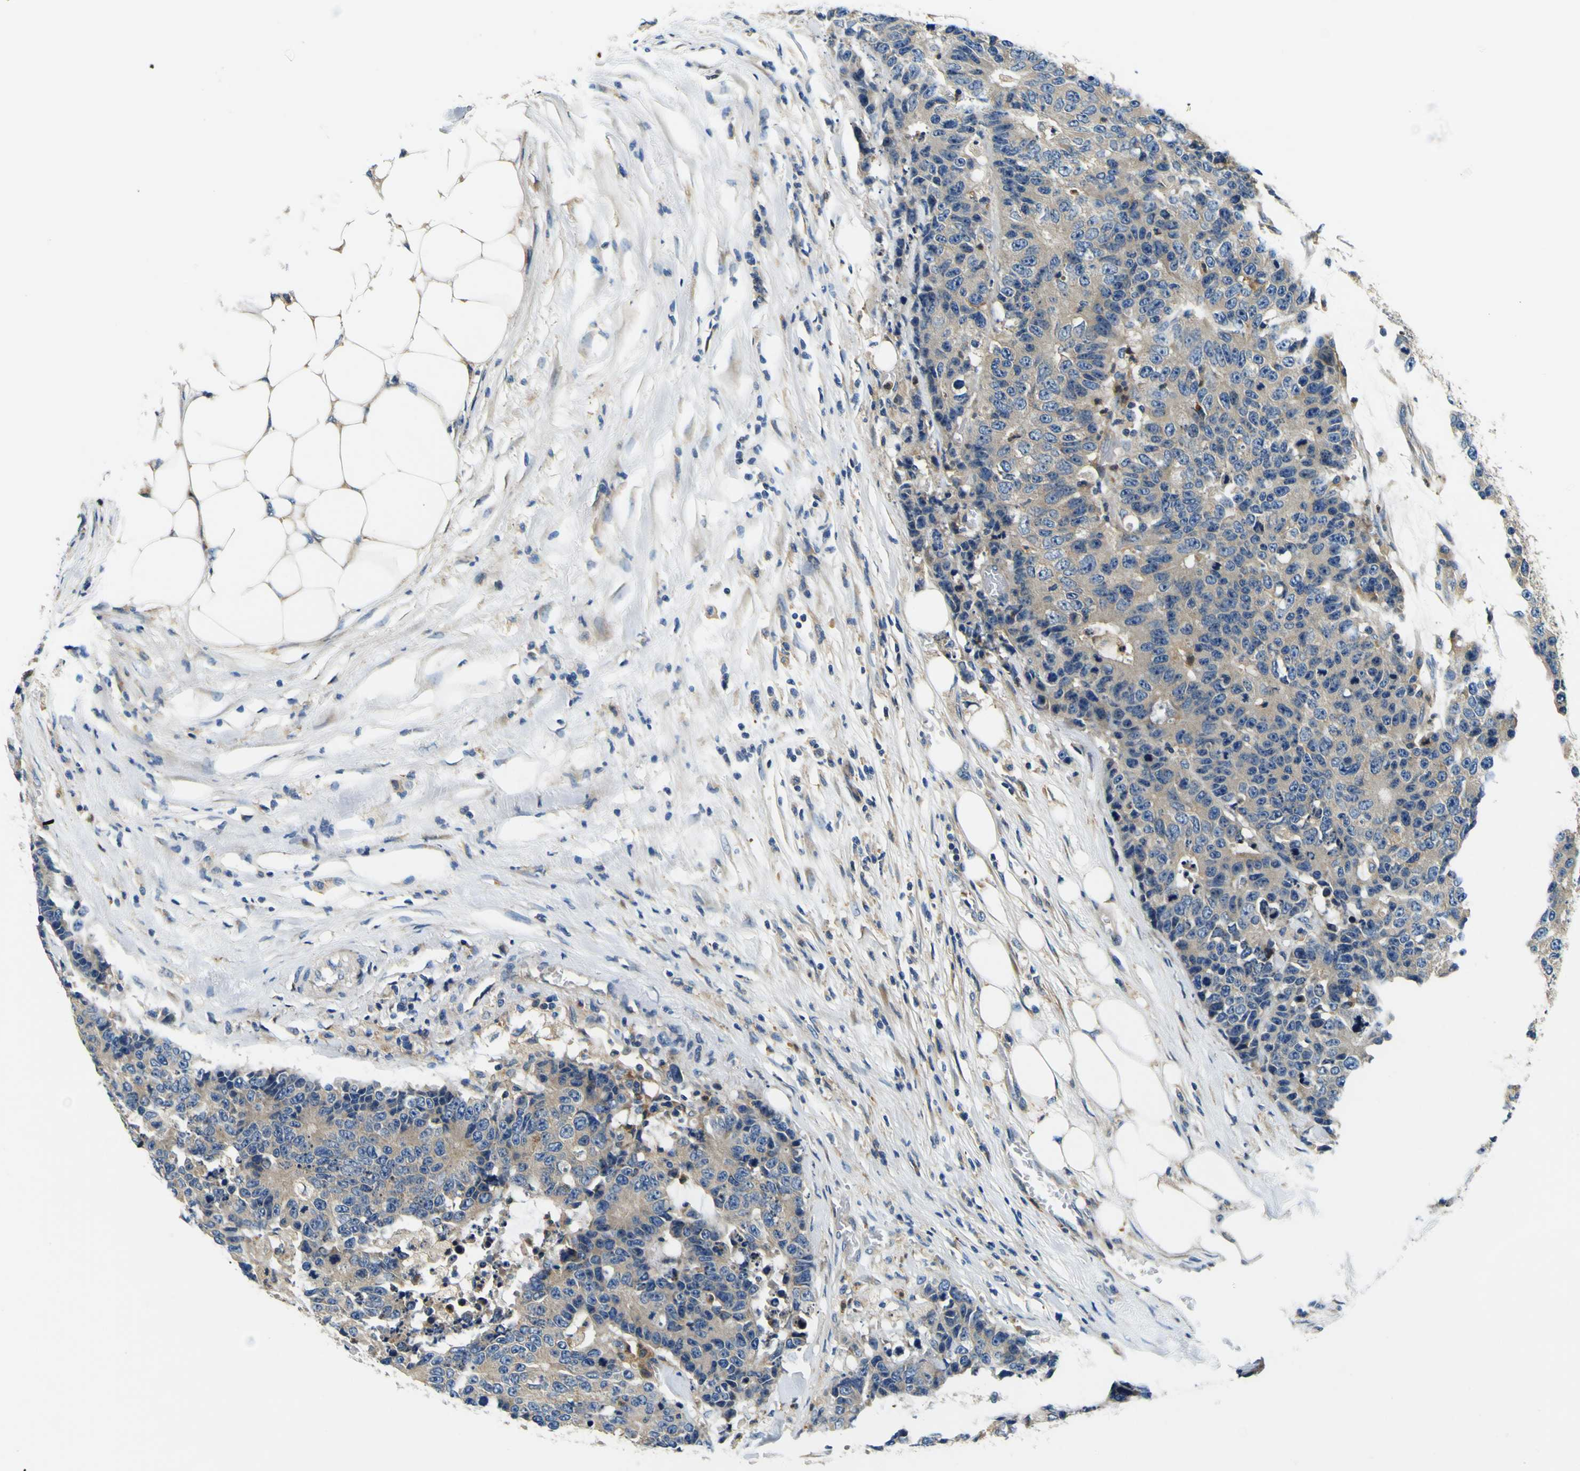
{"staining": {"intensity": "weak", "quantity": ">75%", "location": "cytoplasmic/membranous"}, "tissue": "colorectal cancer", "cell_type": "Tumor cells", "image_type": "cancer", "snomed": [{"axis": "morphology", "description": "Adenocarcinoma, NOS"}, {"axis": "topography", "description": "Colon"}], "caption": "Immunohistochemistry (IHC) image of human colorectal cancer stained for a protein (brown), which shows low levels of weak cytoplasmic/membranous expression in approximately >75% of tumor cells.", "gene": "CLSTN1", "patient": {"sex": "female", "age": 86}}